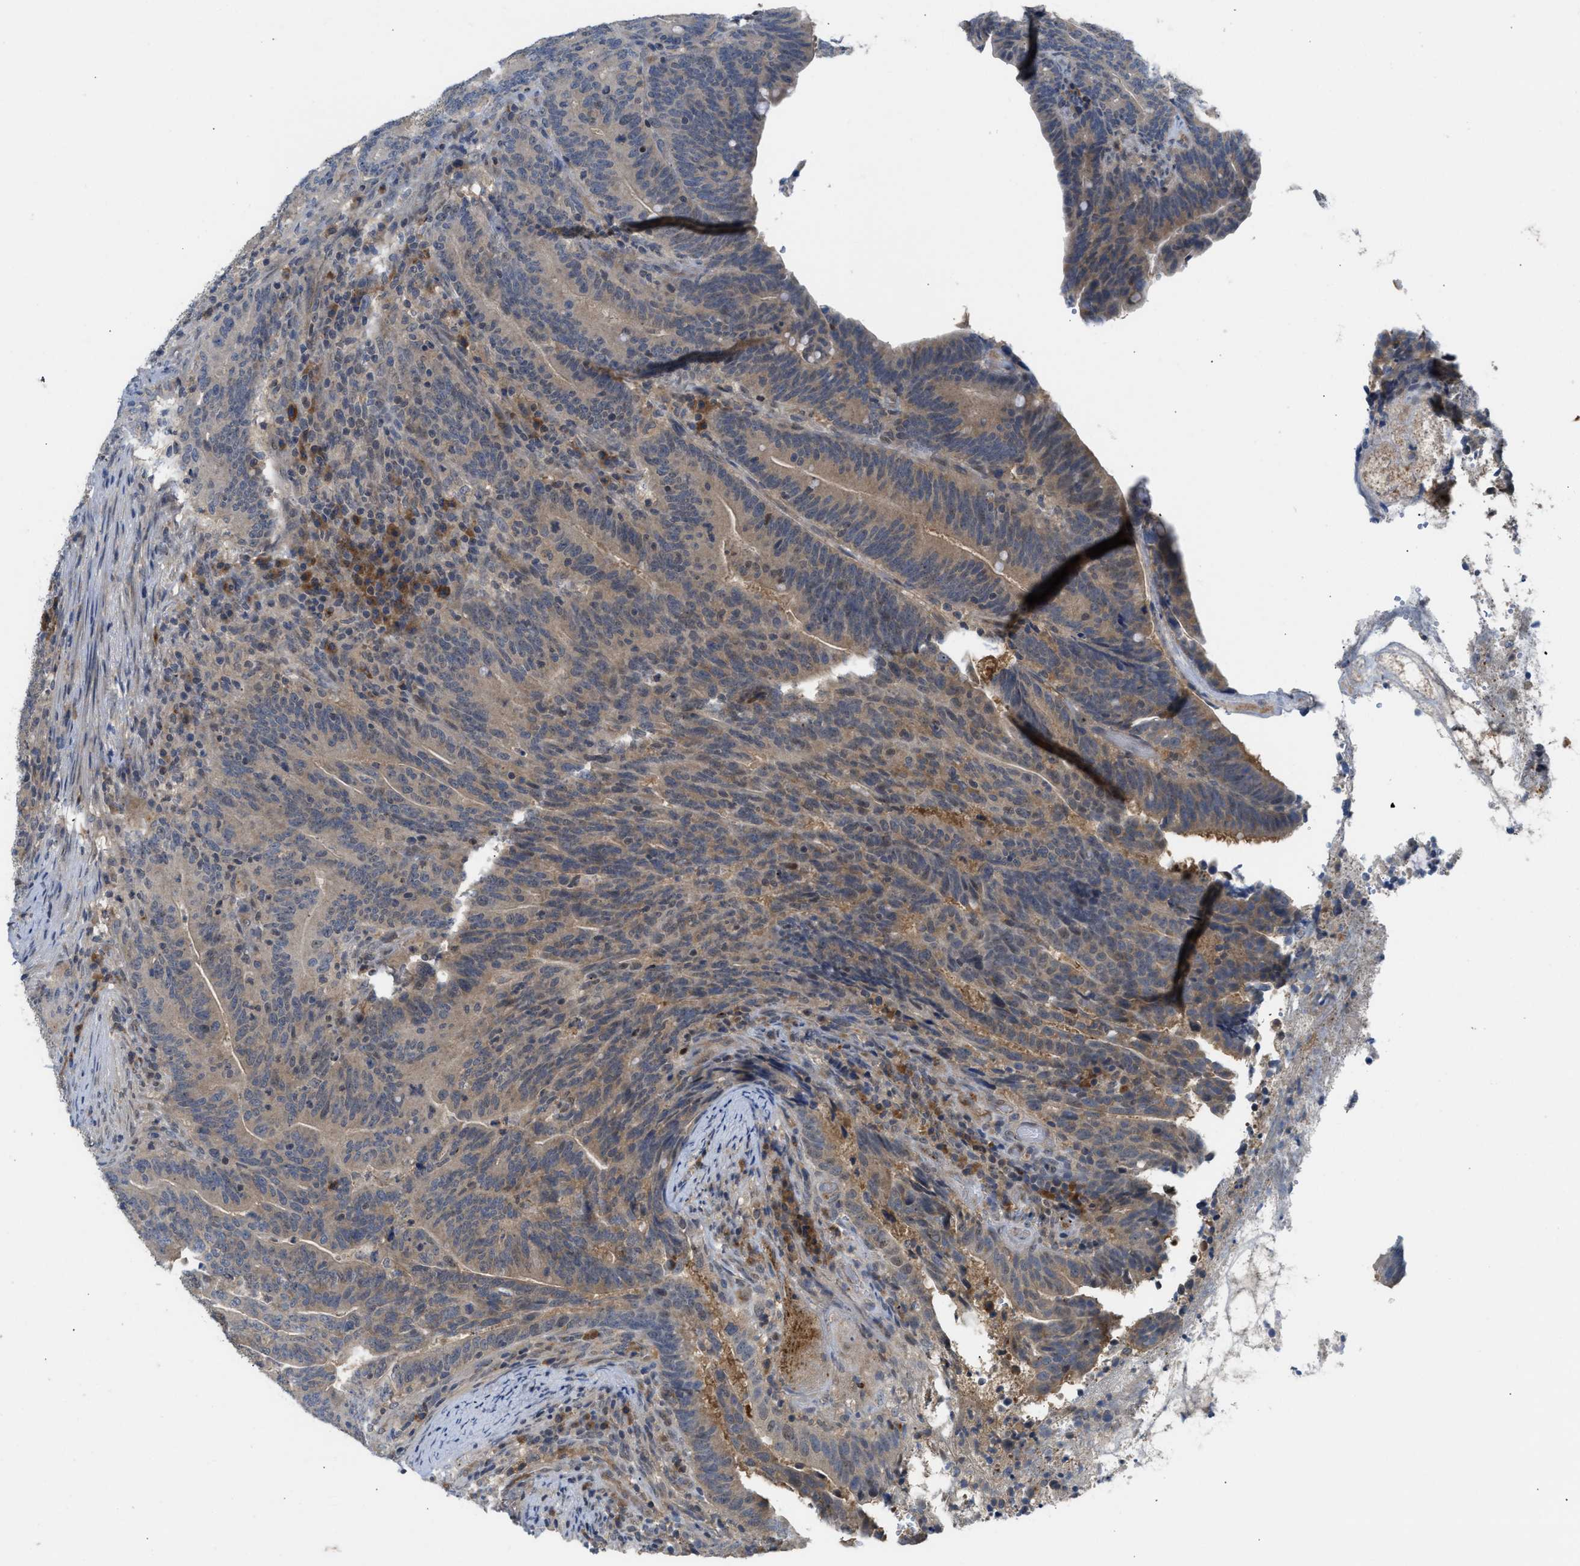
{"staining": {"intensity": "weak", "quantity": "25%-75%", "location": "cytoplasmic/membranous"}, "tissue": "colorectal cancer", "cell_type": "Tumor cells", "image_type": "cancer", "snomed": [{"axis": "morphology", "description": "Adenocarcinoma, NOS"}, {"axis": "topography", "description": "Colon"}], "caption": "Adenocarcinoma (colorectal) was stained to show a protein in brown. There is low levels of weak cytoplasmic/membranous expression in approximately 25%-75% of tumor cells.", "gene": "ZNF251", "patient": {"sex": "female", "age": 66}}